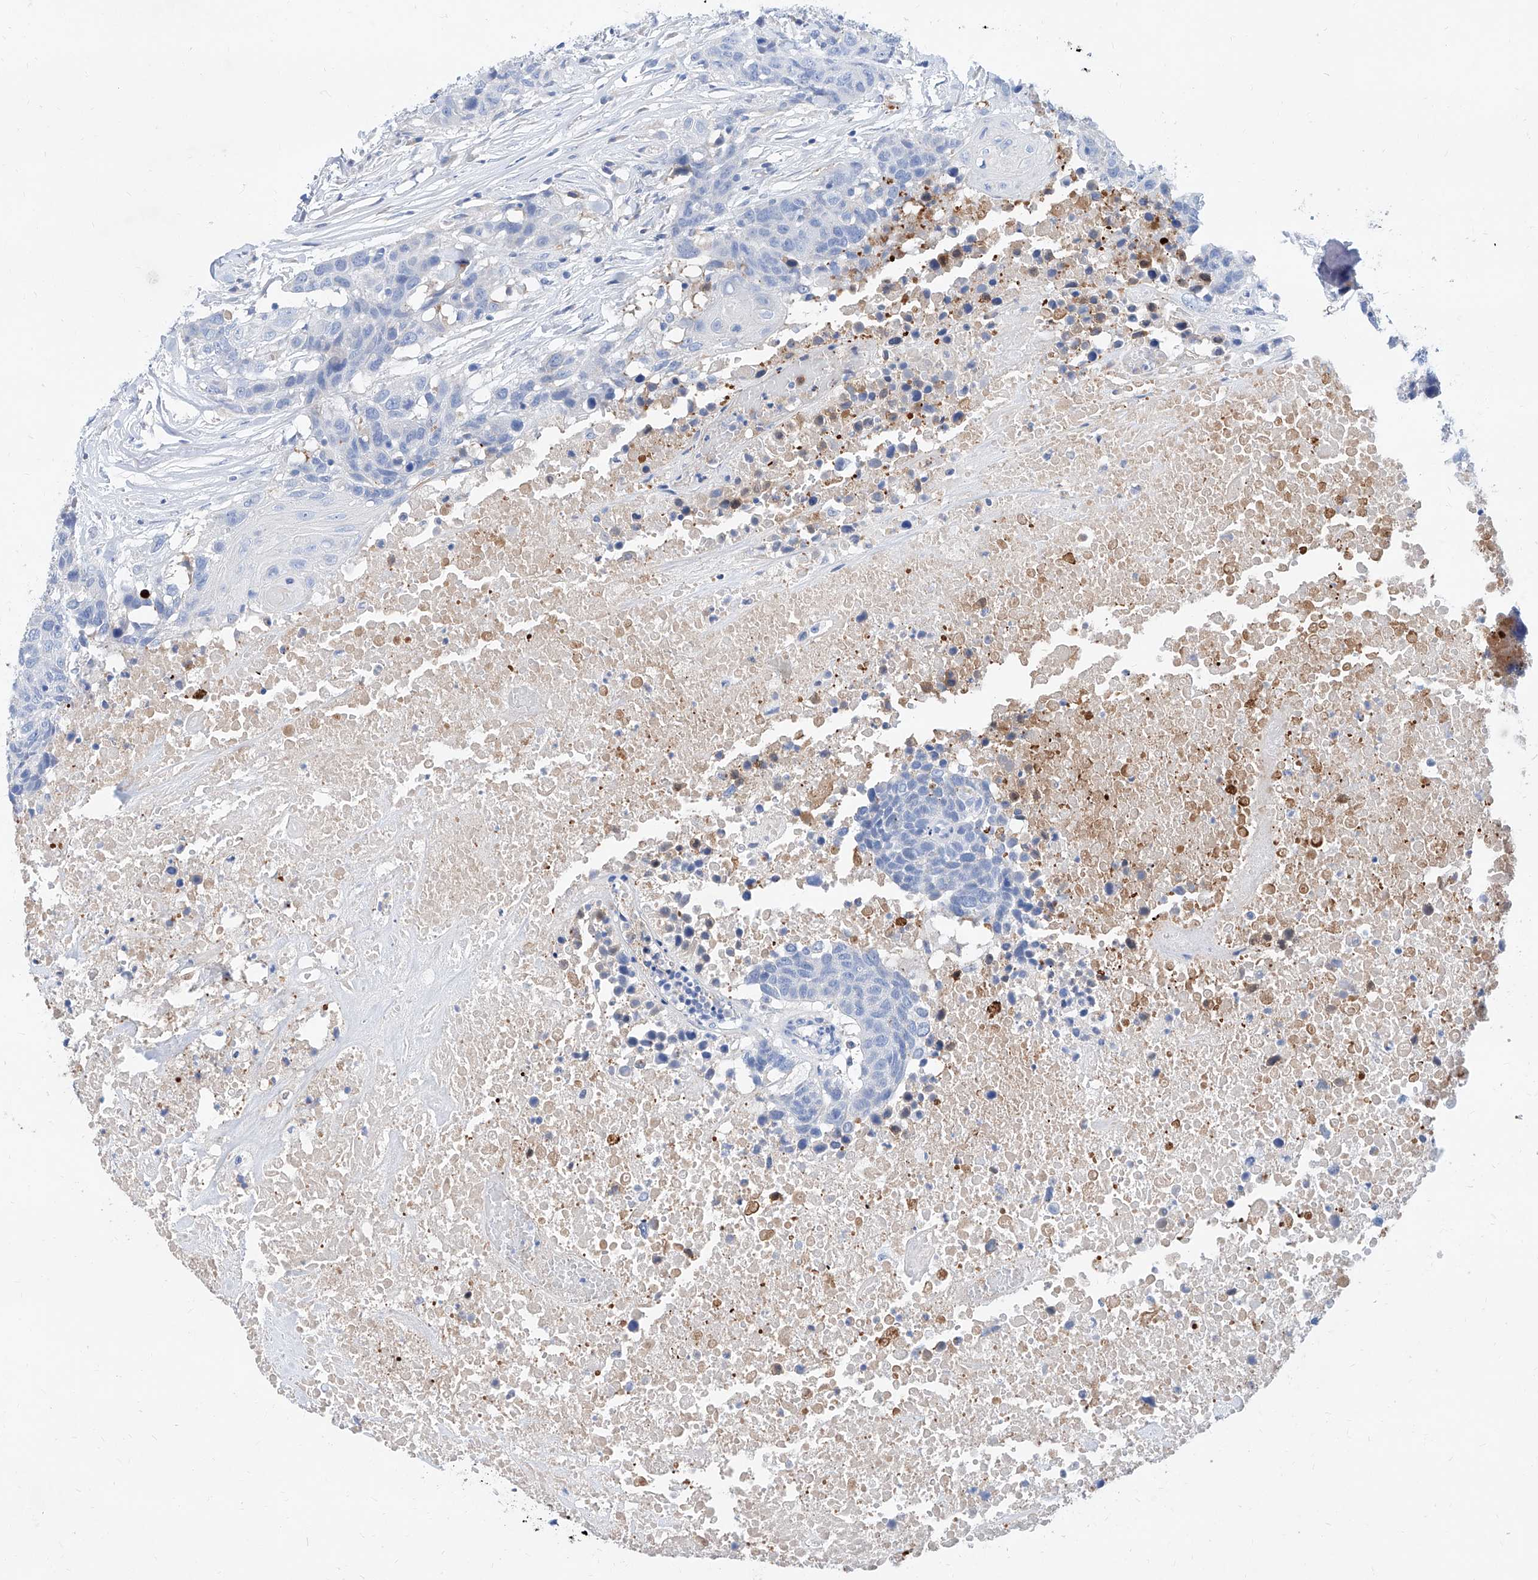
{"staining": {"intensity": "negative", "quantity": "none", "location": "none"}, "tissue": "head and neck cancer", "cell_type": "Tumor cells", "image_type": "cancer", "snomed": [{"axis": "morphology", "description": "Squamous cell carcinoma, NOS"}, {"axis": "topography", "description": "Head-Neck"}], "caption": "An IHC histopathology image of head and neck cancer (squamous cell carcinoma) is shown. There is no staining in tumor cells of head and neck cancer (squamous cell carcinoma).", "gene": "SLC25A29", "patient": {"sex": "male", "age": 66}}